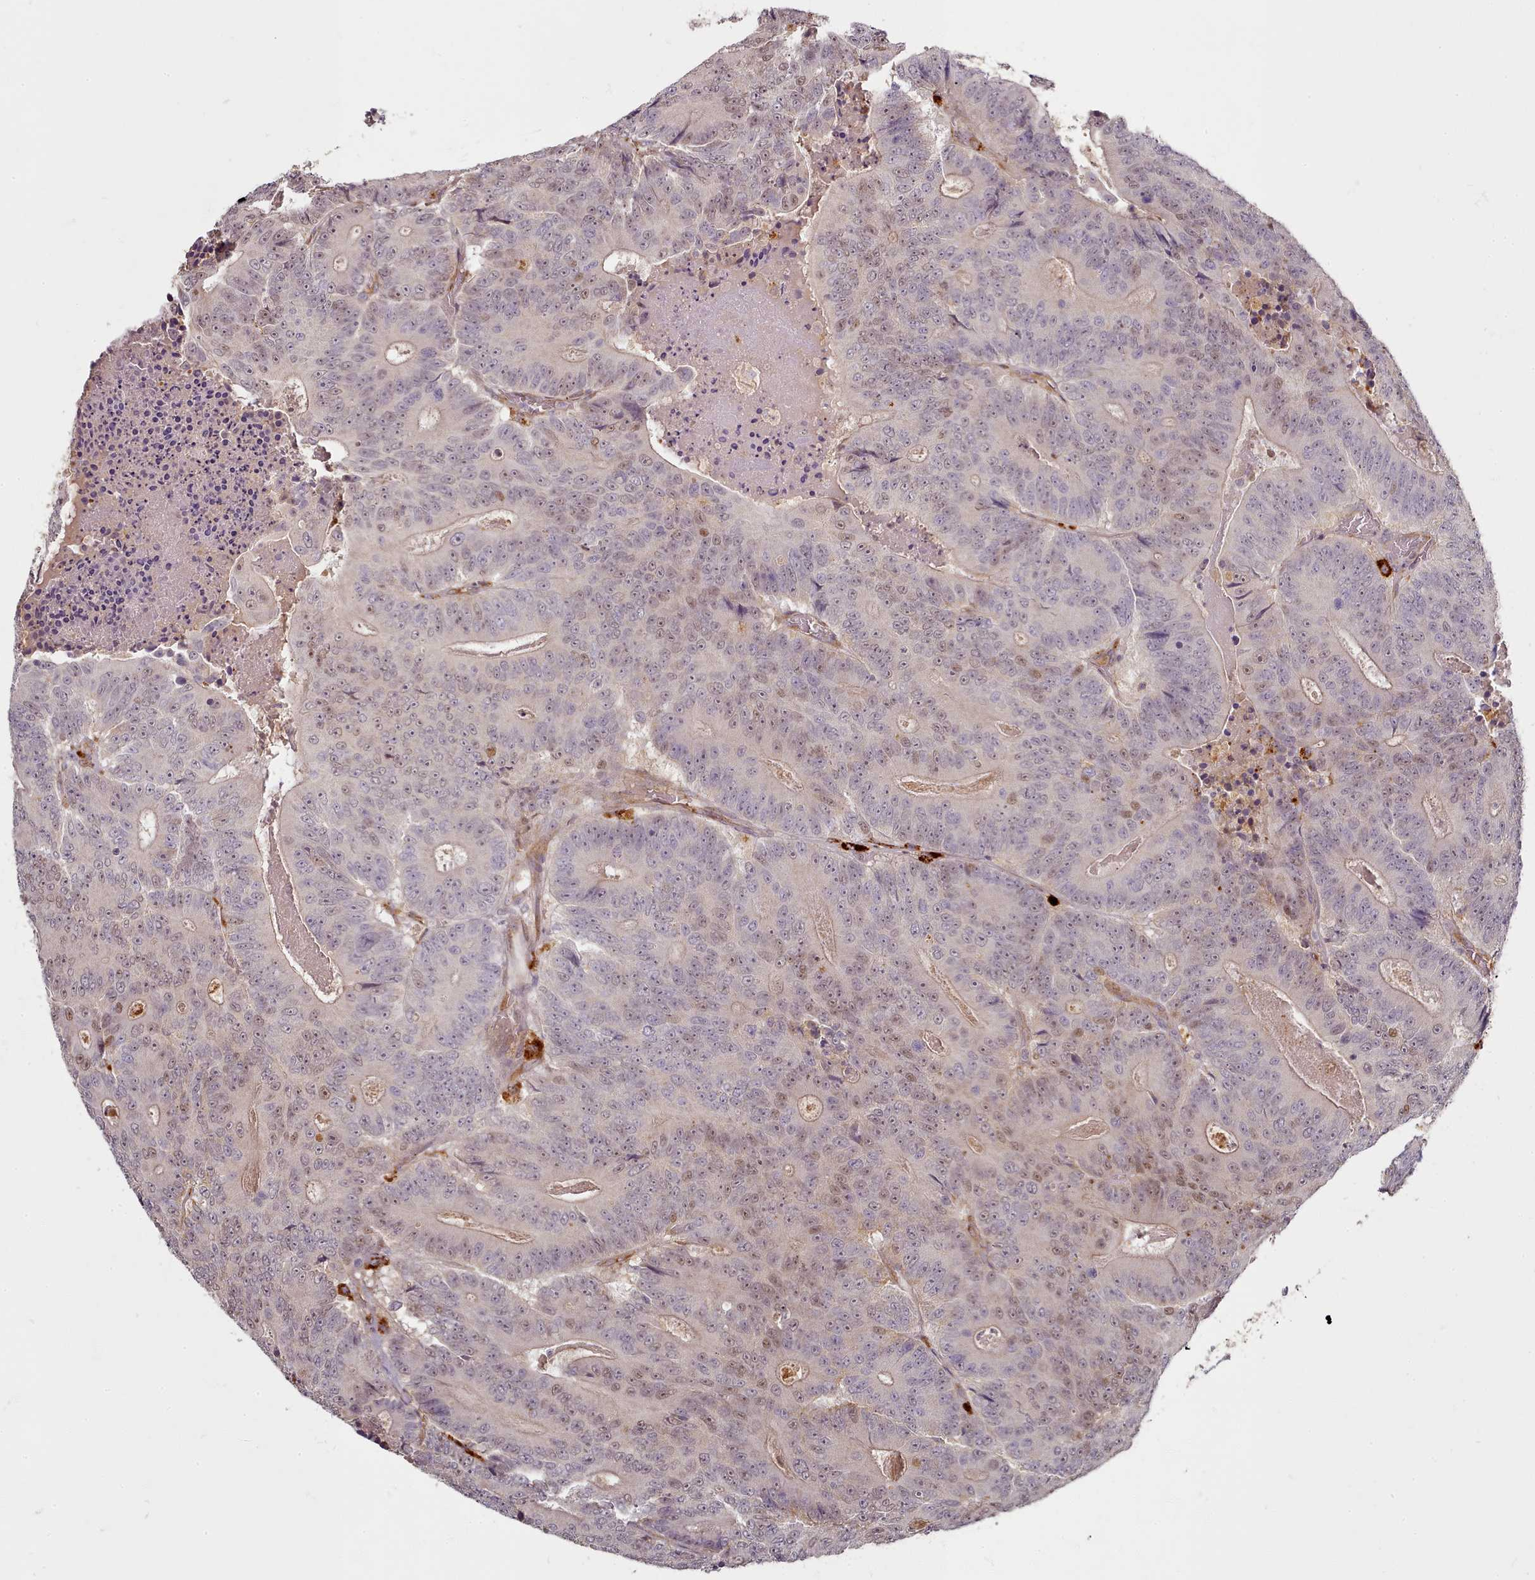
{"staining": {"intensity": "moderate", "quantity": "<25%", "location": "nuclear"}, "tissue": "colorectal cancer", "cell_type": "Tumor cells", "image_type": "cancer", "snomed": [{"axis": "morphology", "description": "Adenocarcinoma, NOS"}, {"axis": "topography", "description": "Colon"}], "caption": "Immunohistochemistry (IHC) (DAB (3,3'-diaminobenzidine)) staining of human colorectal cancer (adenocarcinoma) exhibits moderate nuclear protein staining in approximately <25% of tumor cells.", "gene": "C1QTNF5", "patient": {"sex": "male", "age": 83}}